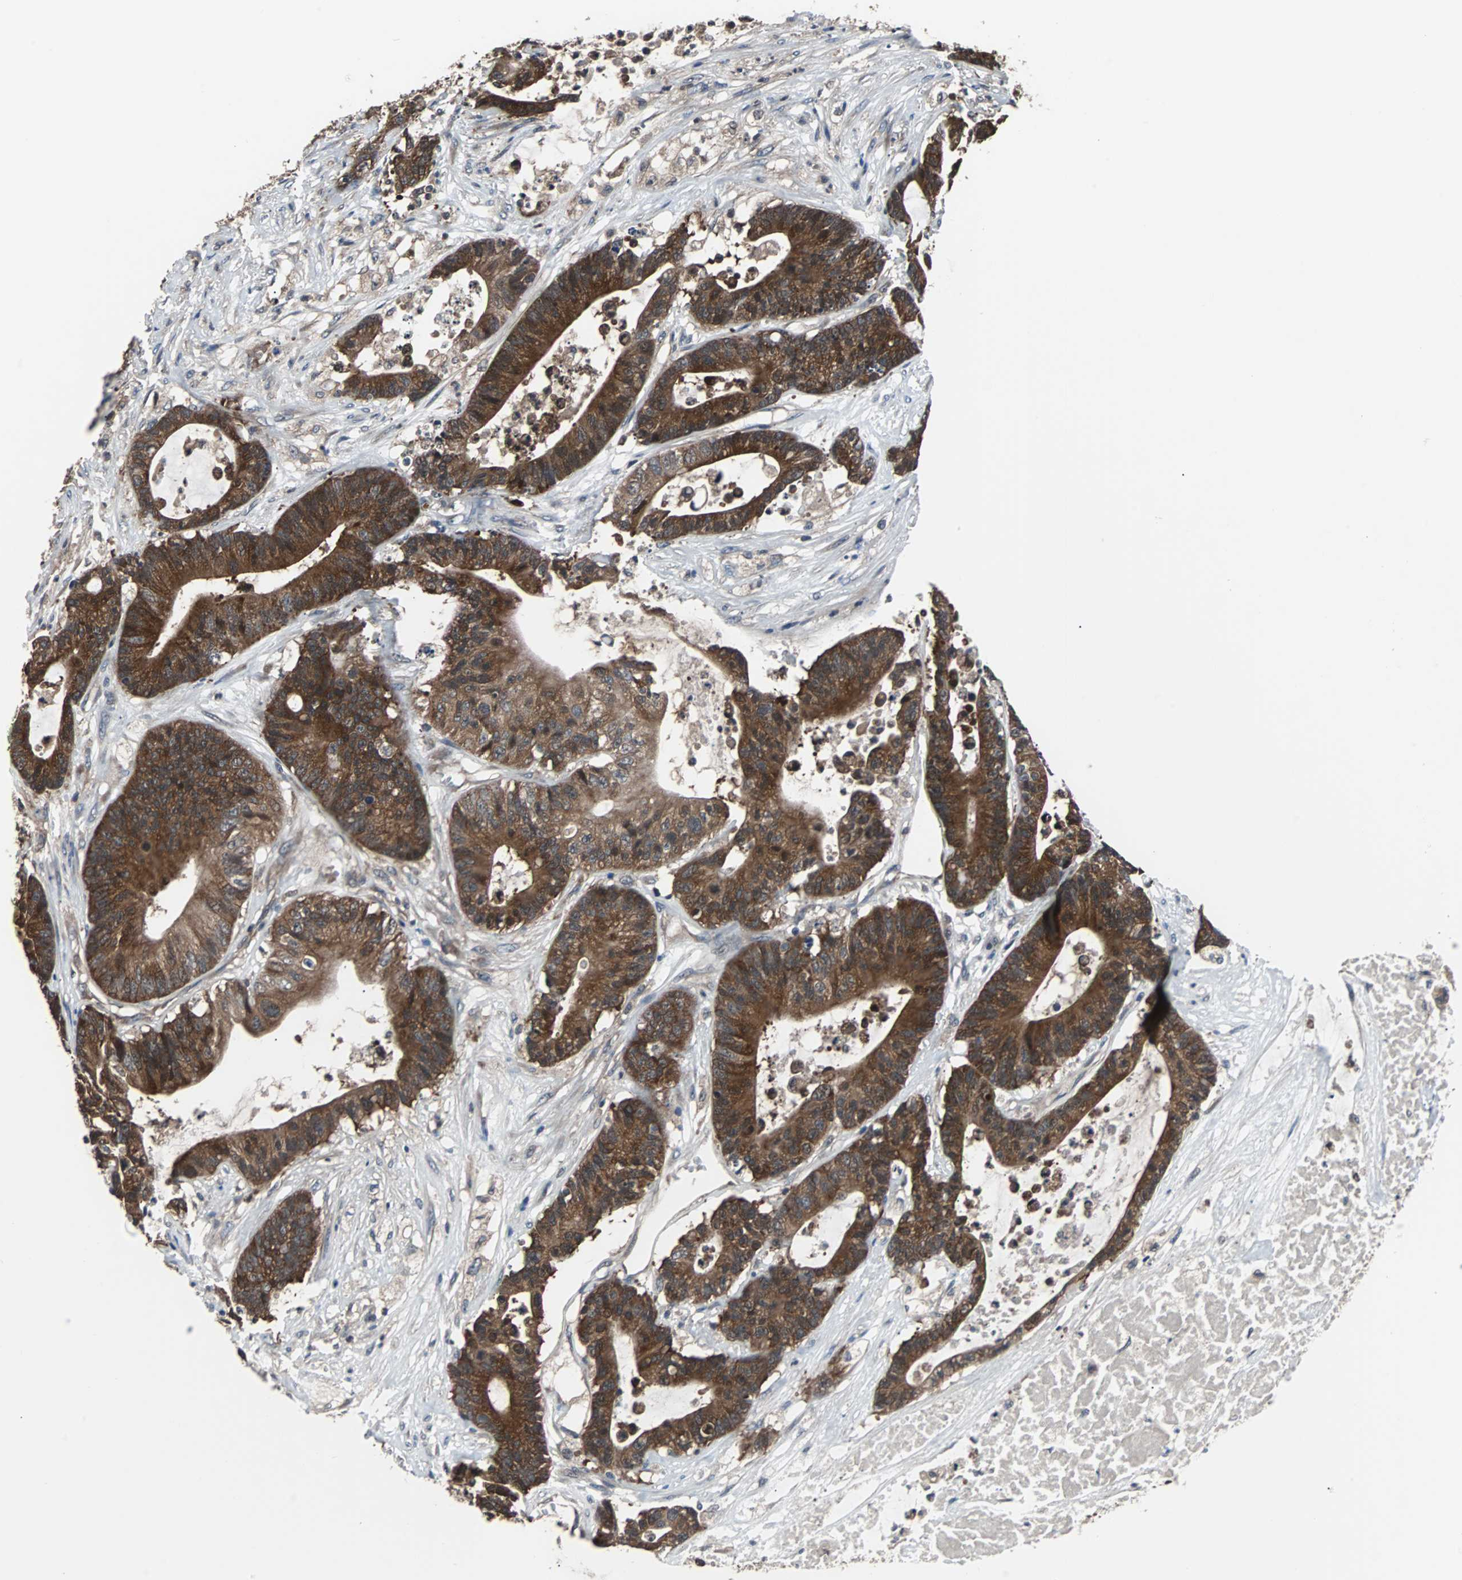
{"staining": {"intensity": "strong", "quantity": ">75%", "location": "cytoplasmic/membranous"}, "tissue": "colorectal cancer", "cell_type": "Tumor cells", "image_type": "cancer", "snomed": [{"axis": "morphology", "description": "Adenocarcinoma, NOS"}, {"axis": "topography", "description": "Colon"}], "caption": "Protein analysis of colorectal cancer tissue exhibits strong cytoplasmic/membranous staining in approximately >75% of tumor cells.", "gene": "PAK1", "patient": {"sex": "female", "age": 84}}